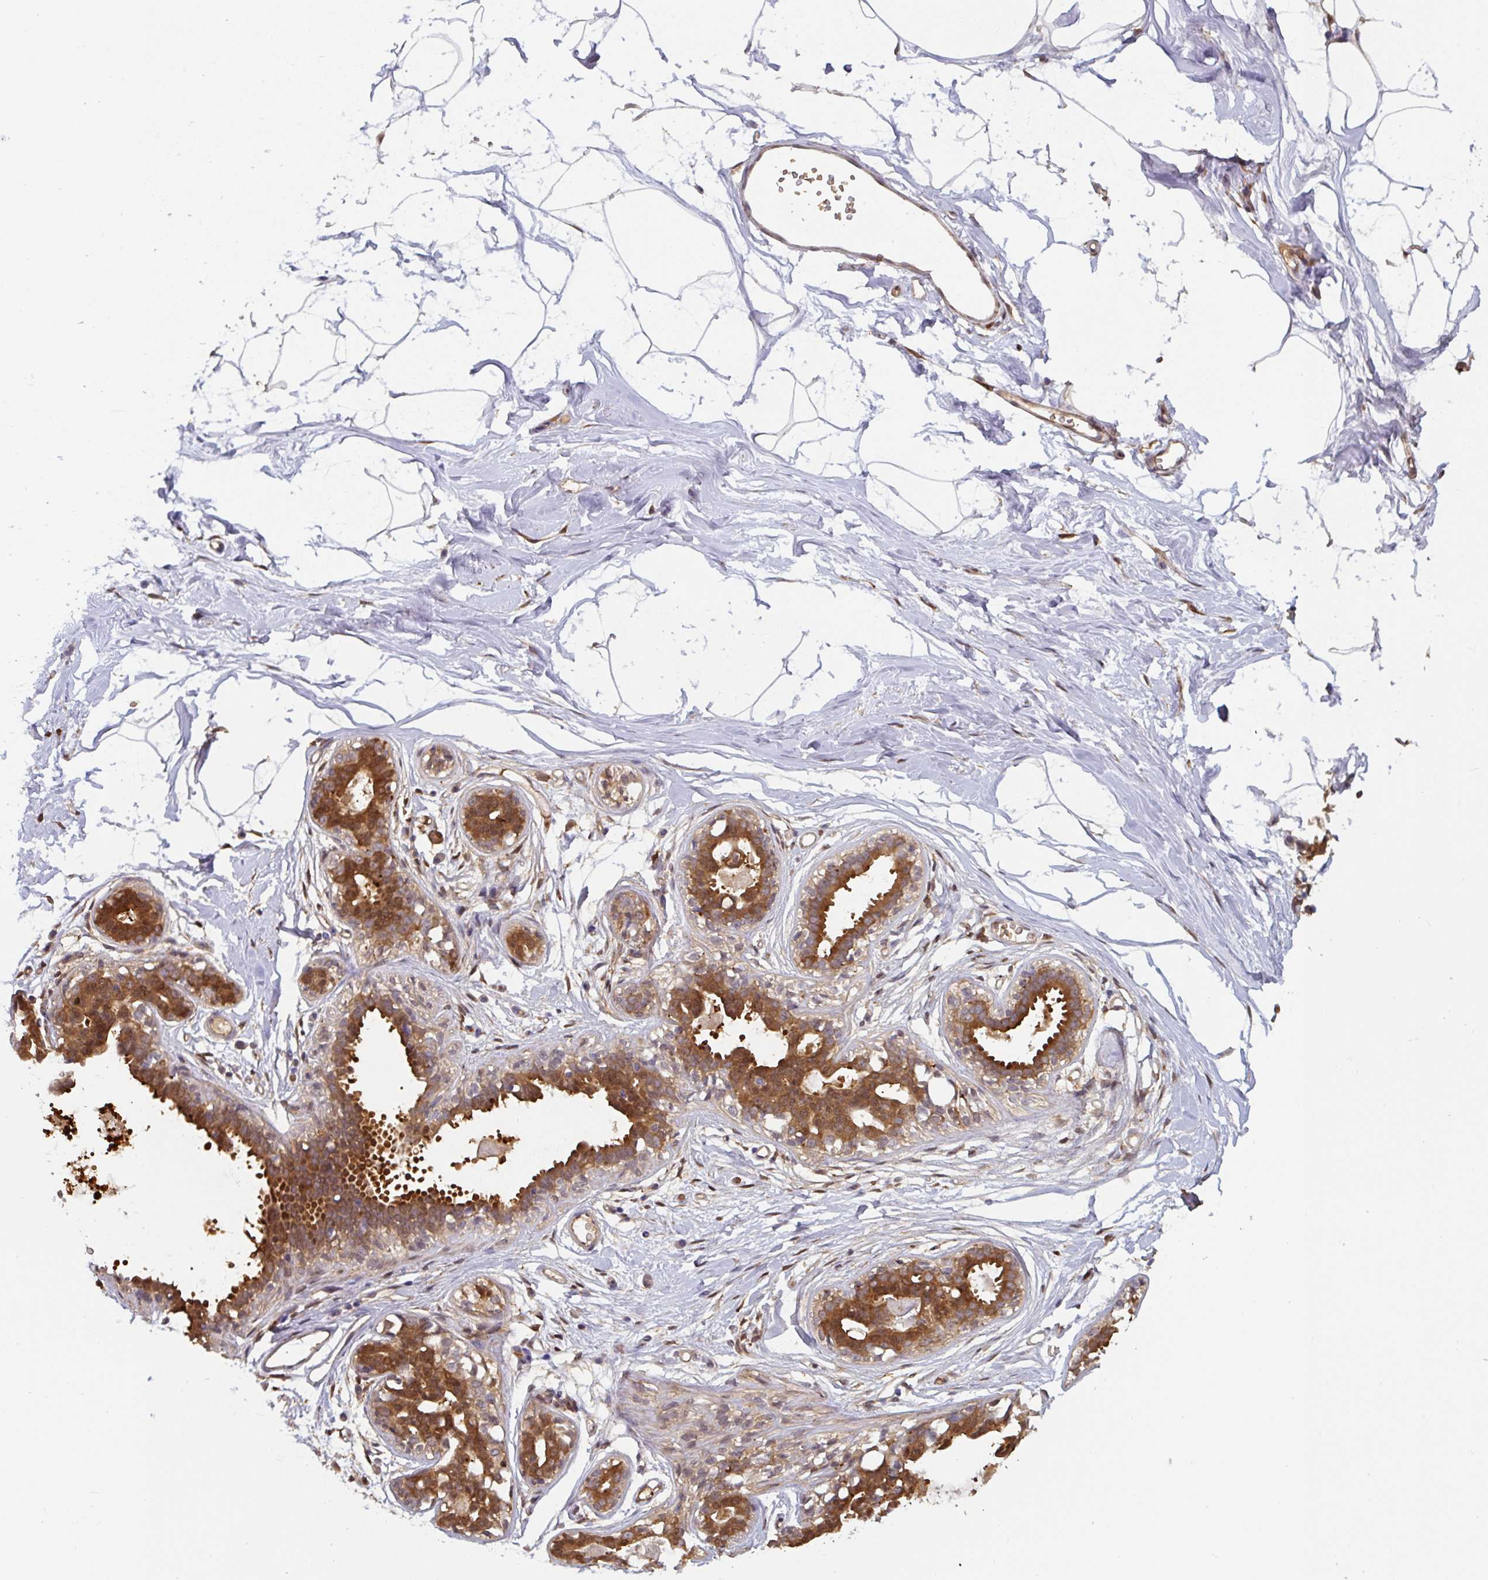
{"staining": {"intensity": "negative", "quantity": "none", "location": "none"}, "tissue": "breast", "cell_type": "Adipocytes", "image_type": "normal", "snomed": [{"axis": "morphology", "description": "Normal tissue, NOS"}, {"axis": "topography", "description": "Breast"}], "caption": "Histopathology image shows no protein staining in adipocytes of normal breast. (DAB immunohistochemistry visualized using brightfield microscopy, high magnification).", "gene": "ST13", "patient": {"sex": "female", "age": 45}}